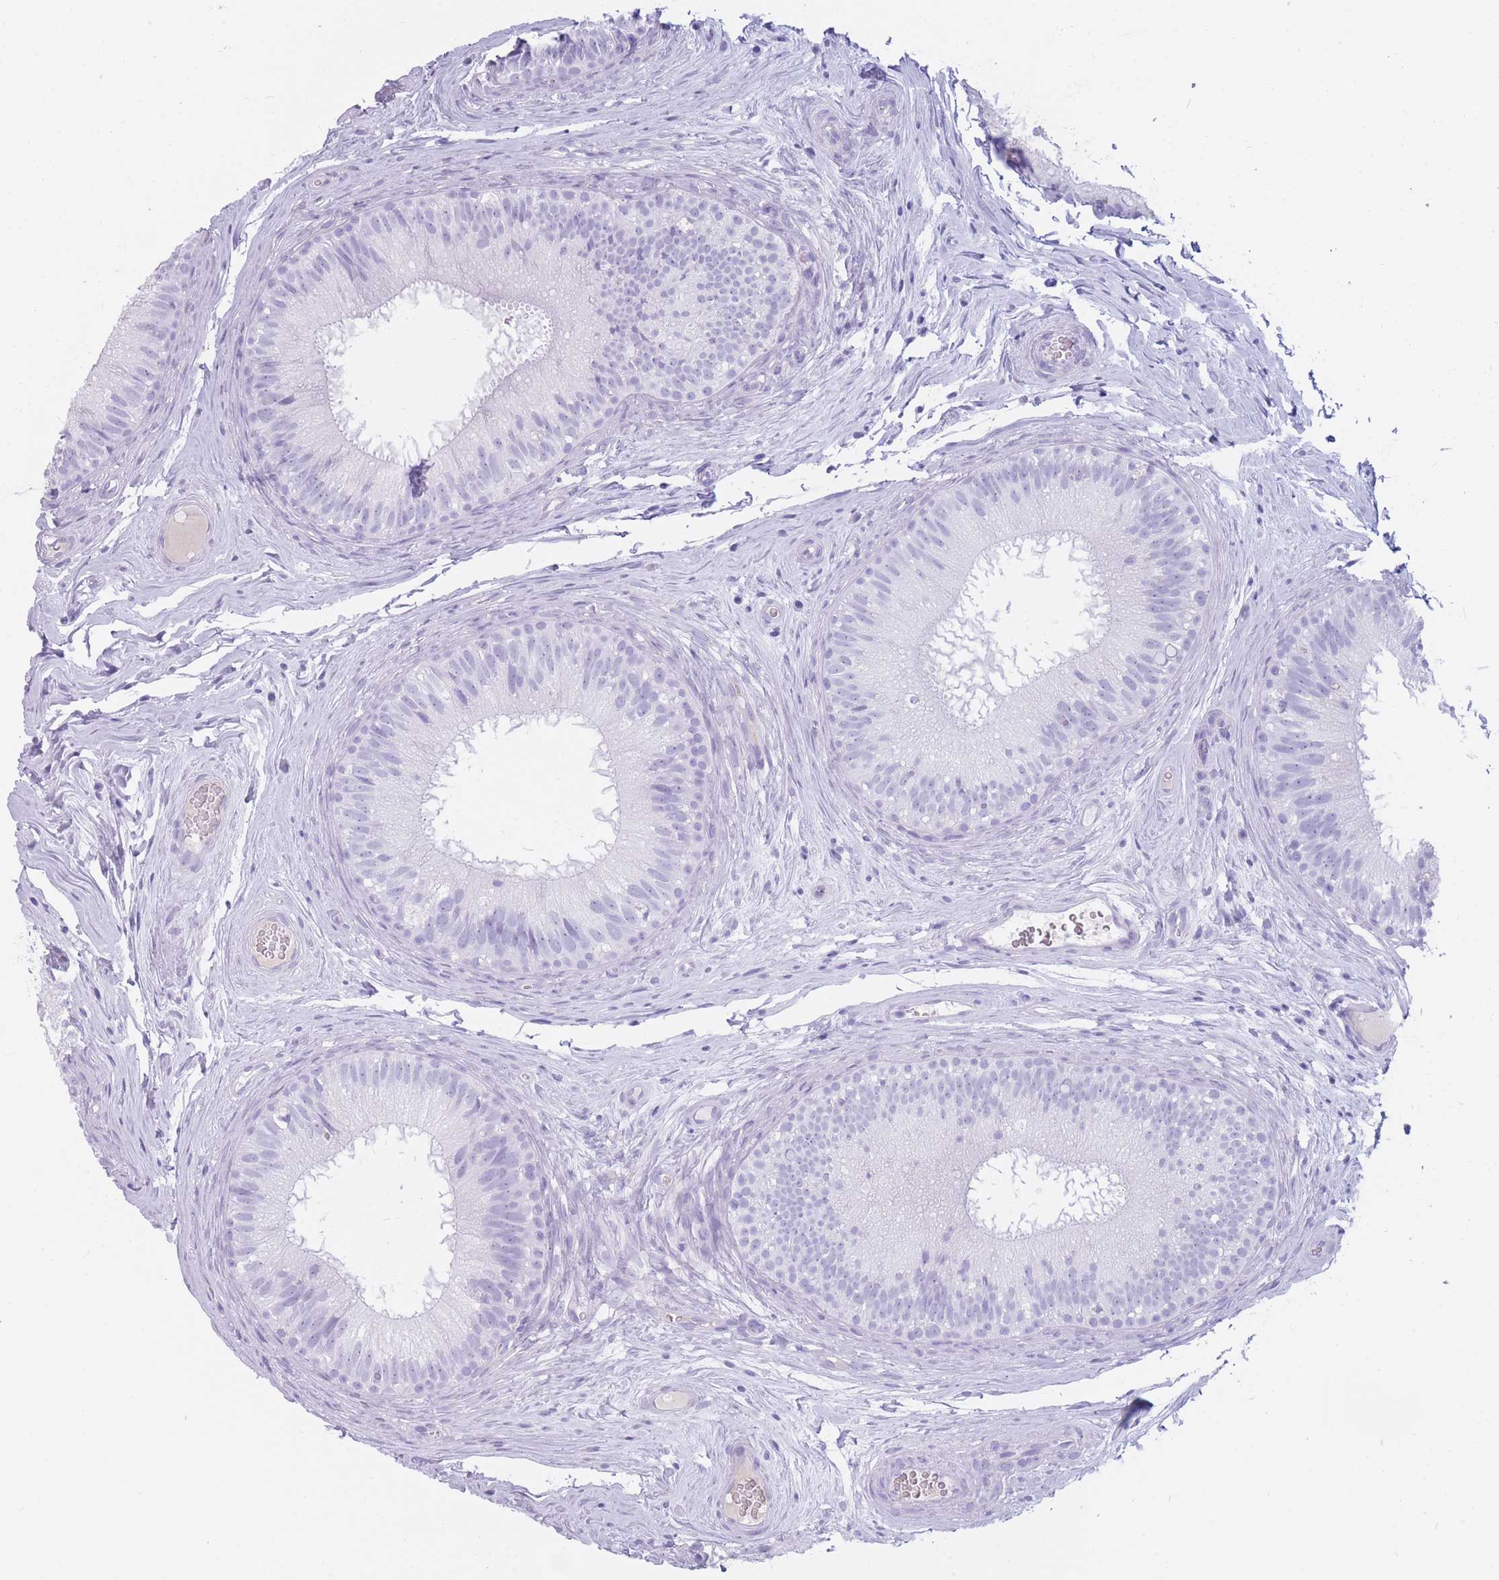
{"staining": {"intensity": "negative", "quantity": "none", "location": "none"}, "tissue": "epididymis", "cell_type": "Glandular cells", "image_type": "normal", "snomed": [{"axis": "morphology", "description": "Normal tissue, NOS"}, {"axis": "topography", "description": "Epididymis"}], "caption": "Benign epididymis was stained to show a protein in brown. There is no significant positivity in glandular cells. The staining is performed using DAB brown chromogen with nuclei counter-stained in using hematoxylin.", "gene": "TNFSF11", "patient": {"sex": "male", "age": 34}}